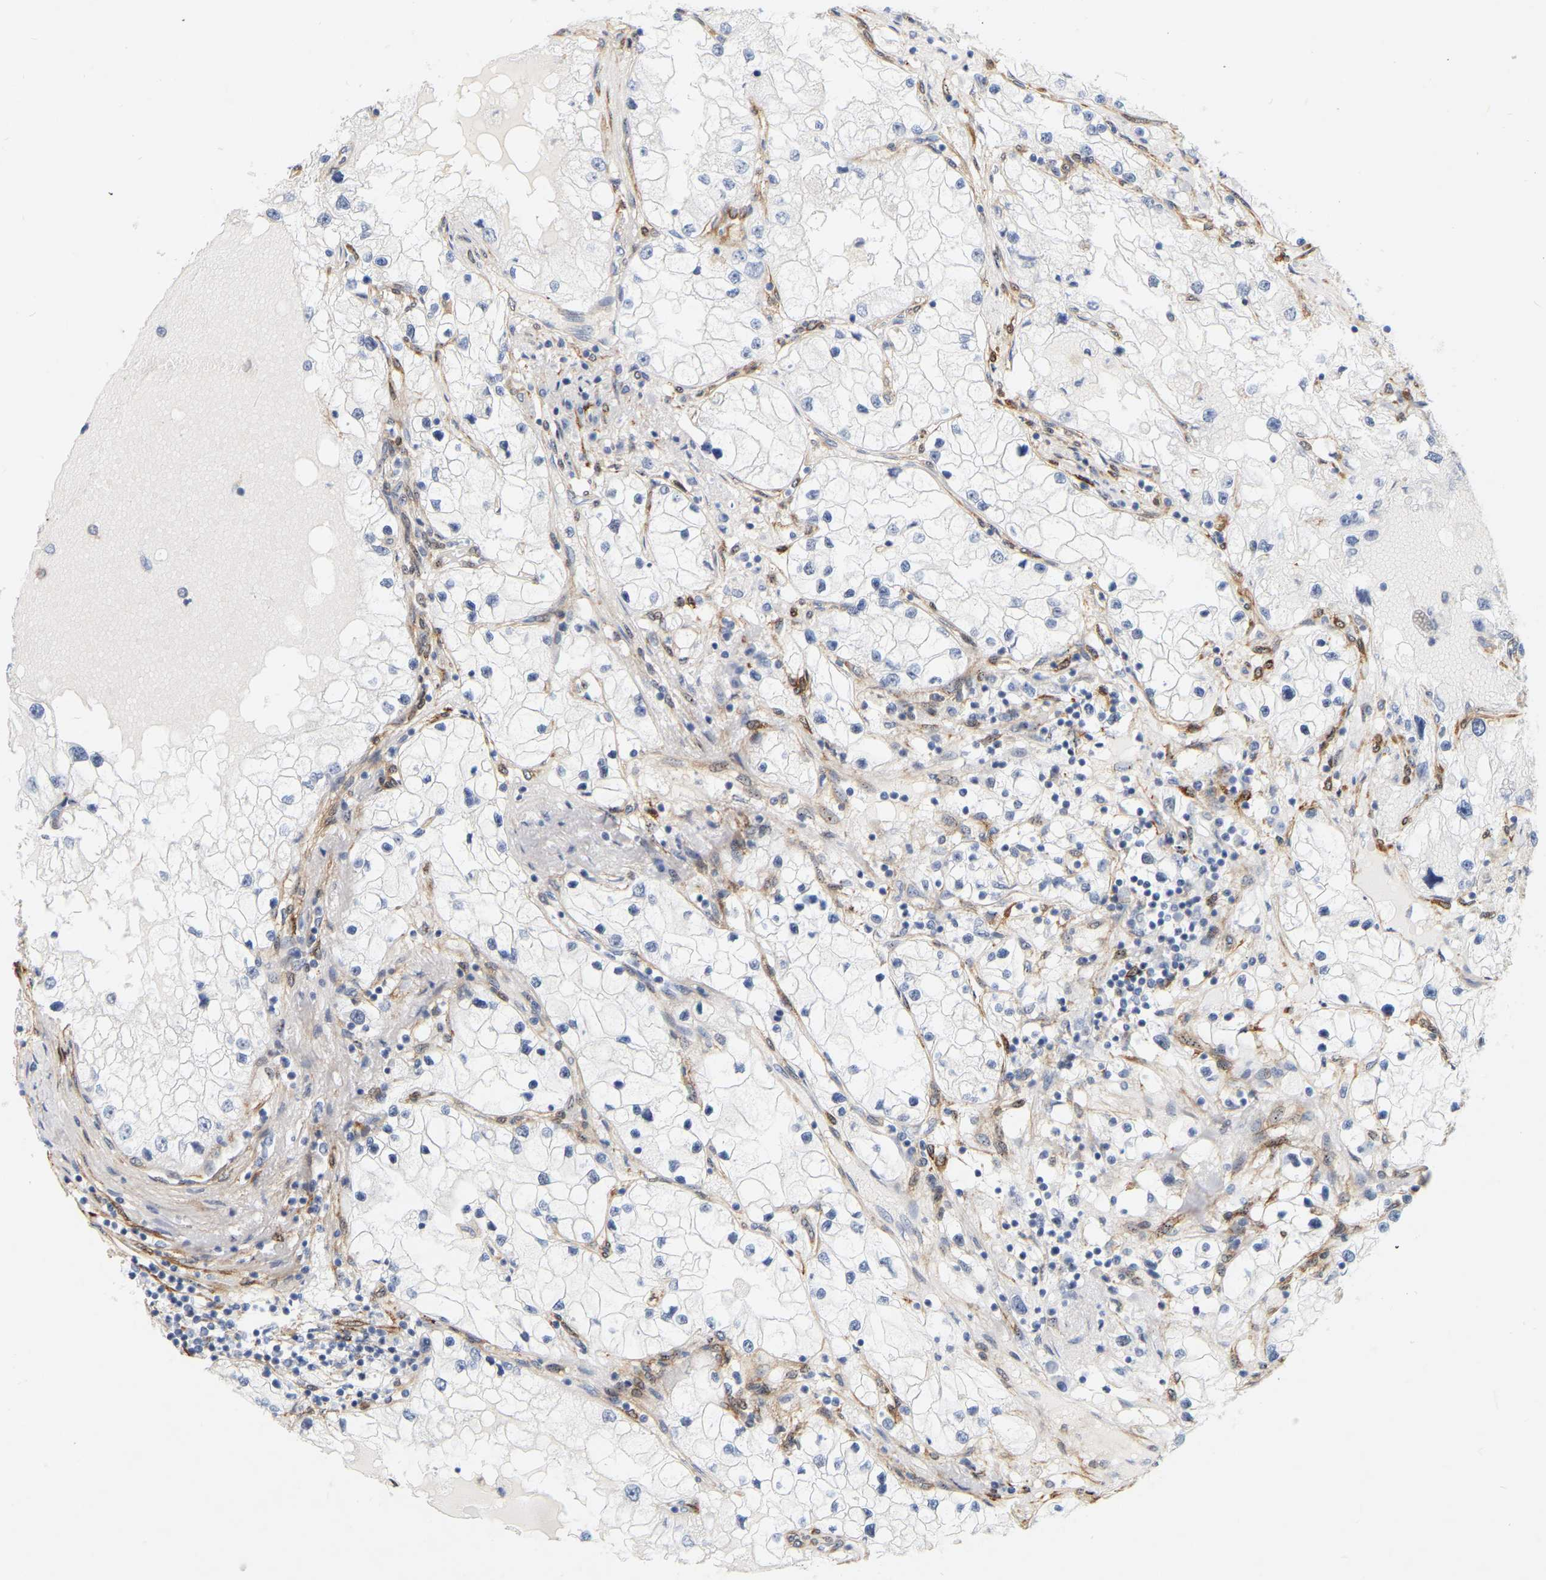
{"staining": {"intensity": "negative", "quantity": "none", "location": "none"}, "tissue": "renal cancer", "cell_type": "Tumor cells", "image_type": "cancer", "snomed": [{"axis": "morphology", "description": "Adenocarcinoma, NOS"}, {"axis": "topography", "description": "Kidney"}], "caption": "A high-resolution micrograph shows immunohistochemistry staining of adenocarcinoma (renal), which exhibits no significant expression in tumor cells. (Stains: DAB (3,3'-diaminobenzidine) immunohistochemistry with hematoxylin counter stain, Microscopy: brightfield microscopy at high magnification).", "gene": "RAPH1", "patient": {"sex": "male", "age": 68}}